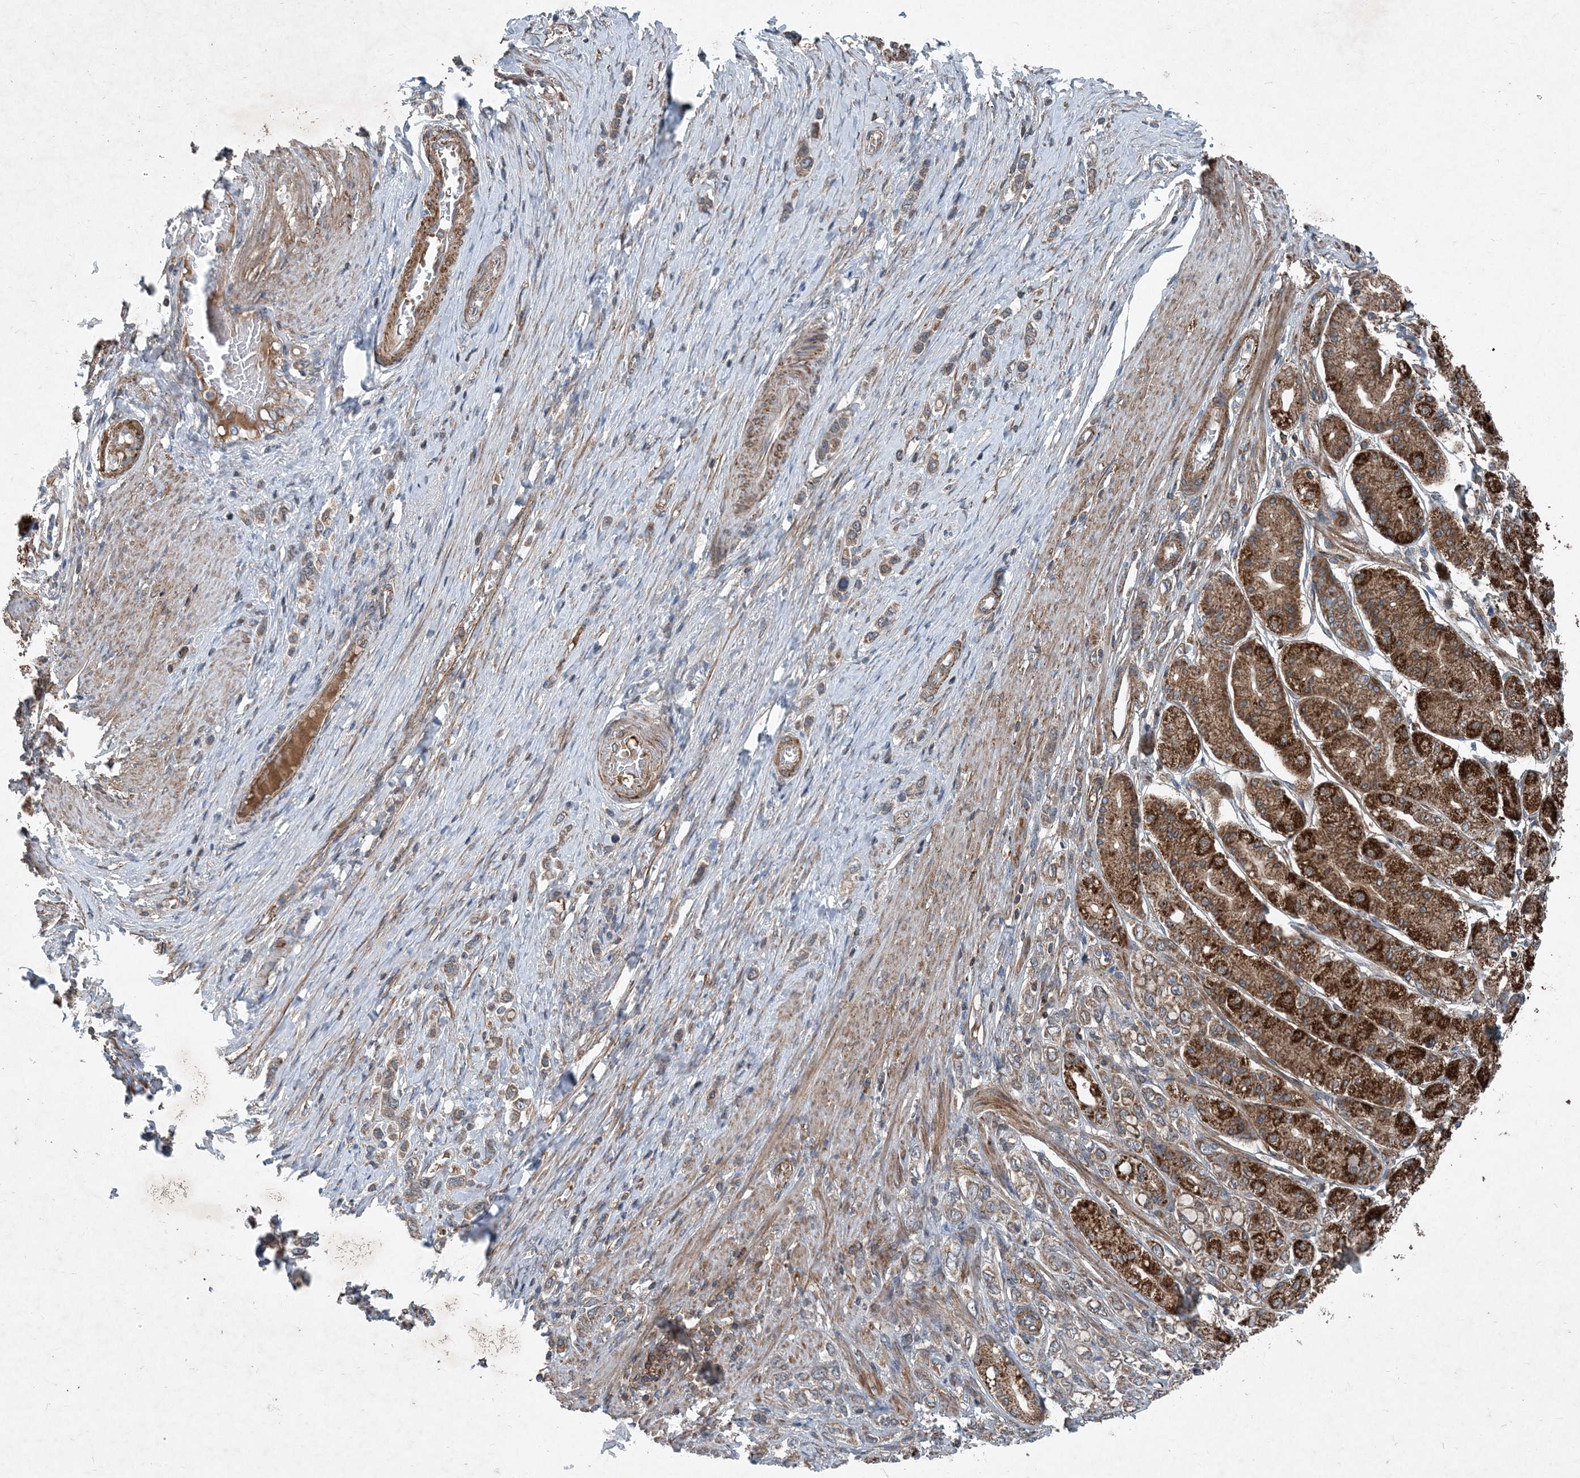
{"staining": {"intensity": "weak", "quantity": ">75%", "location": "cytoplasmic/membranous"}, "tissue": "stomach cancer", "cell_type": "Tumor cells", "image_type": "cancer", "snomed": [{"axis": "morphology", "description": "Adenocarcinoma, NOS"}, {"axis": "topography", "description": "Stomach"}], "caption": "Adenocarcinoma (stomach) was stained to show a protein in brown. There is low levels of weak cytoplasmic/membranous expression in about >75% of tumor cells. (DAB = brown stain, brightfield microscopy at high magnification).", "gene": "NDUFA2", "patient": {"sex": "female", "age": 65}}